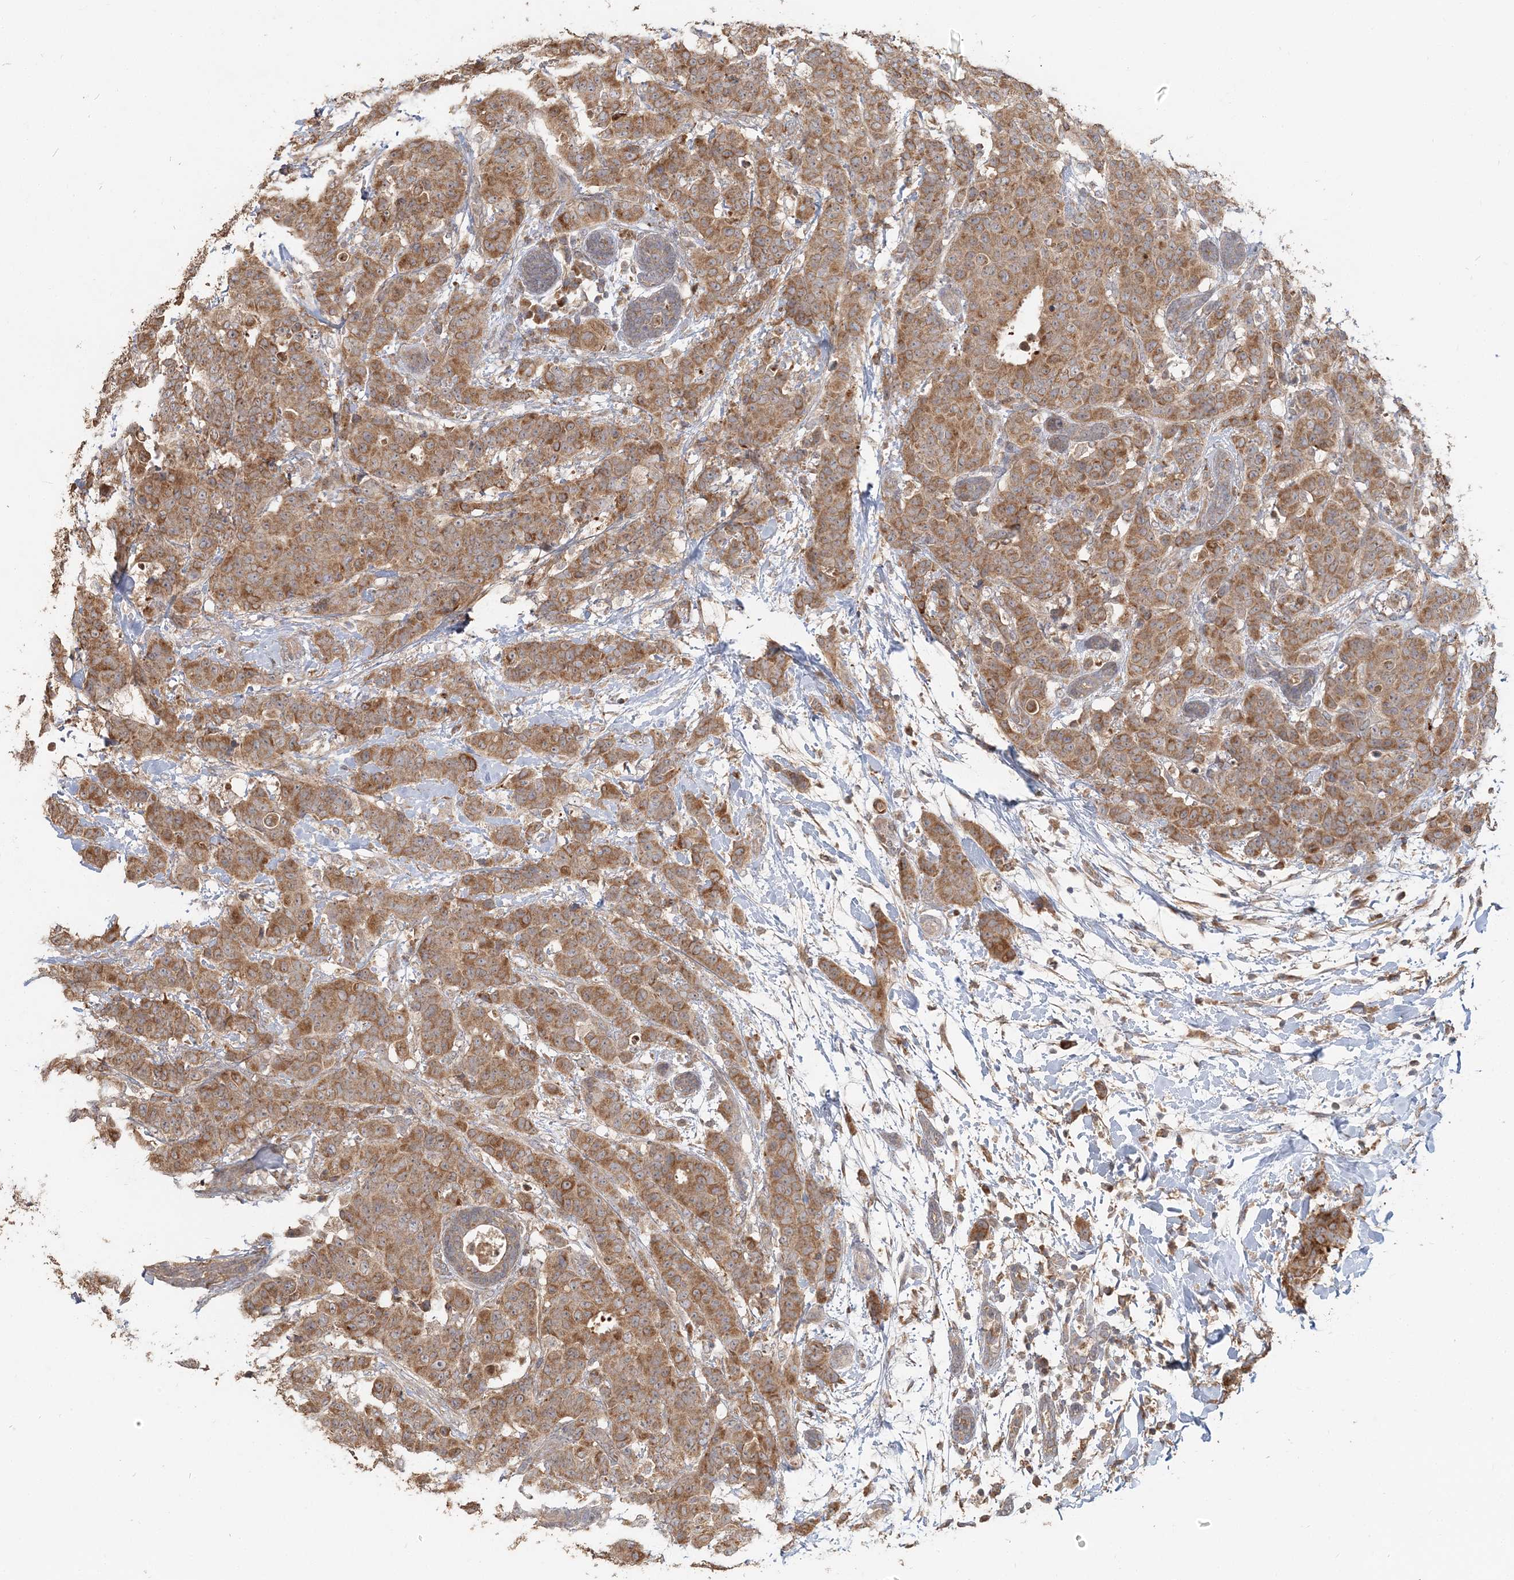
{"staining": {"intensity": "moderate", "quantity": ">75%", "location": "cytoplasmic/membranous"}, "tissue": "breast cancer", "cell_type": "Tumor cells", "image_type": "cancer", "snomed": [{"axis": "morphology", "description": "Normal tissue, NOS"}, {"axis": "morphology", "description": "Duct carcinoma"}, {"axis": "topography", "description": "Breast"}], "caption": "This histopathology image displays invasive ductal carcinoma (breast) stained with immunohistochemistry (IHC) to label a protein in brown. The cytoplasmic/membranous of tumor cells show moderate positivity for the protein. Nuclei are counter-stained blue.", "gene": "RAB14", "patient": {"sex": "female", "age": 40}}